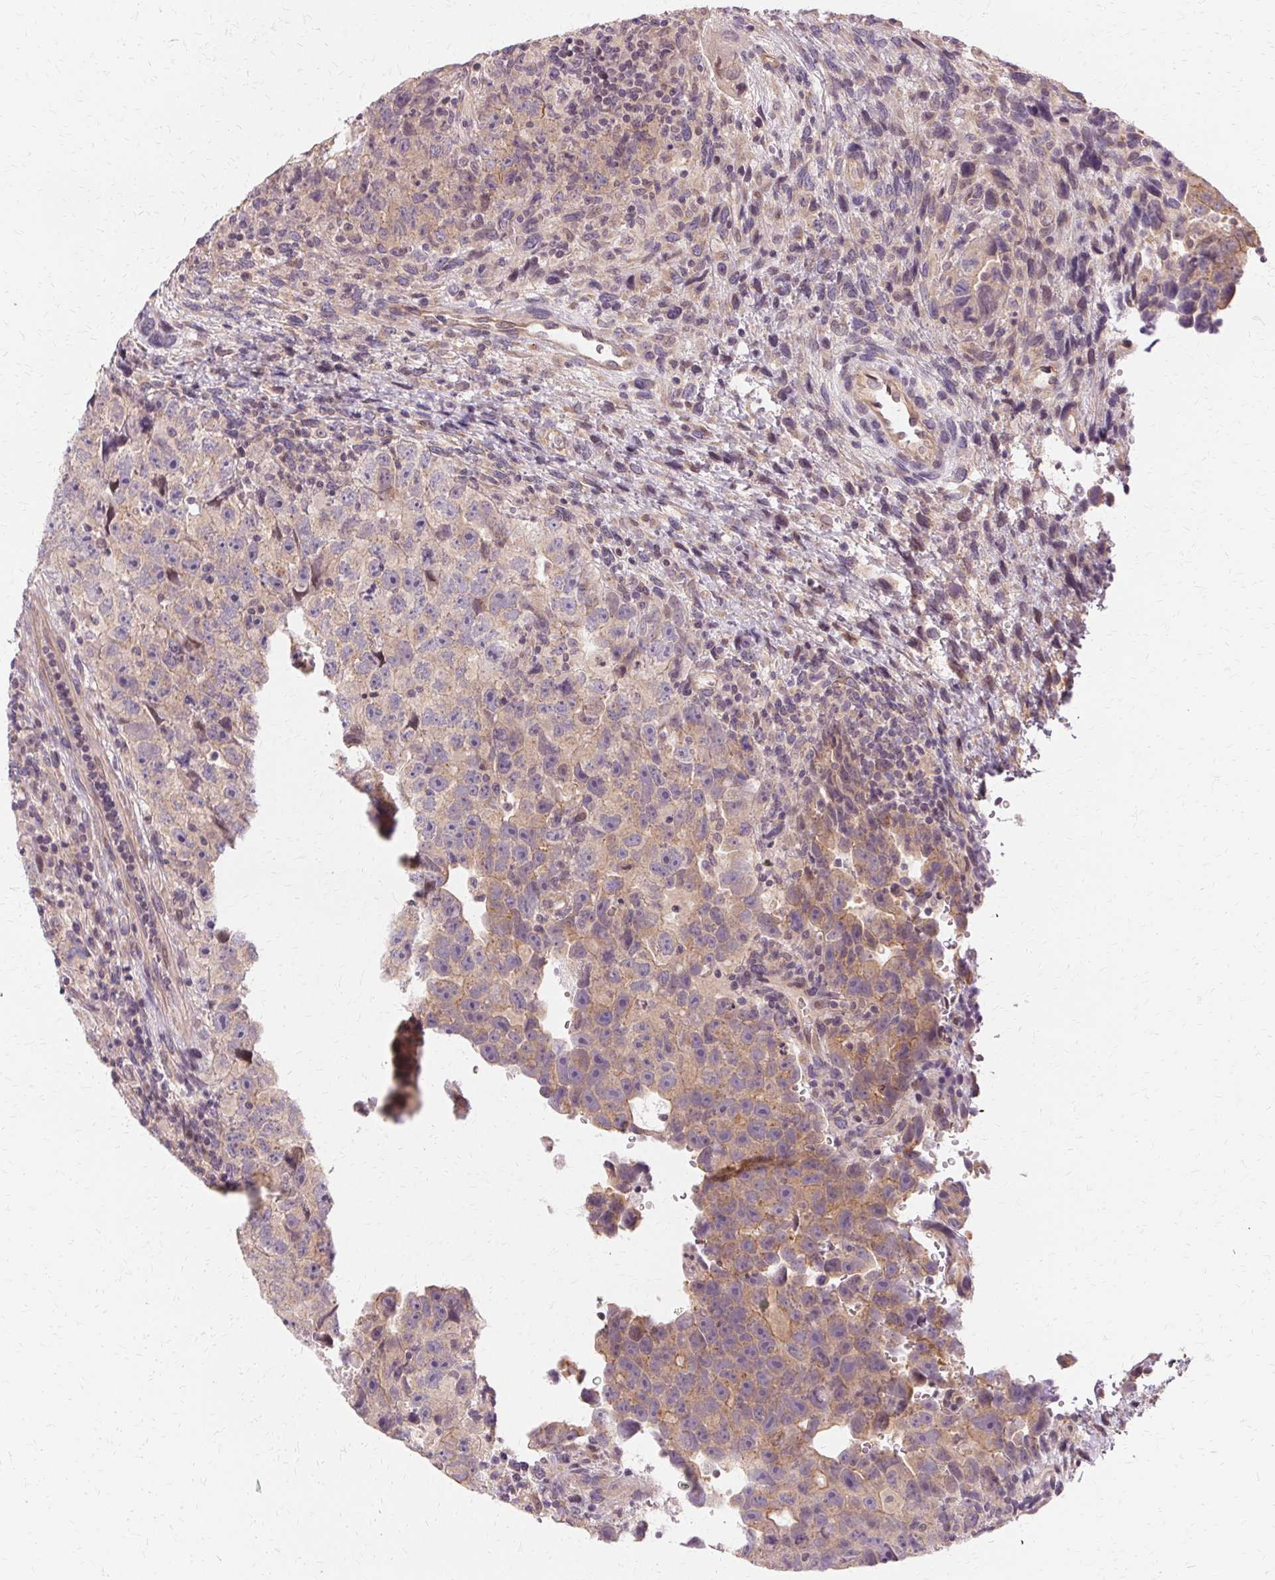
{"staining": {"intensity": "weak", "quantity": "25%-75%", "location": "cytoplasmic/membranous"}, "tissue": "testis cancer", "cell_type": "Tumor cells", "image_type": "cancer", "snomed": [{"axis": "morphology", "description": "Carcinoma, Embryonal, NOS"}, {"axis": "topography", "description": "Testis"}], "caption": "Testis cancer (embryonal carcinoma) stained for a protein displays weak cytoplasmic/membranous positivity in tumor cells.", "gene": "USP8", "patient": {"sex": "male", "age": 24}}